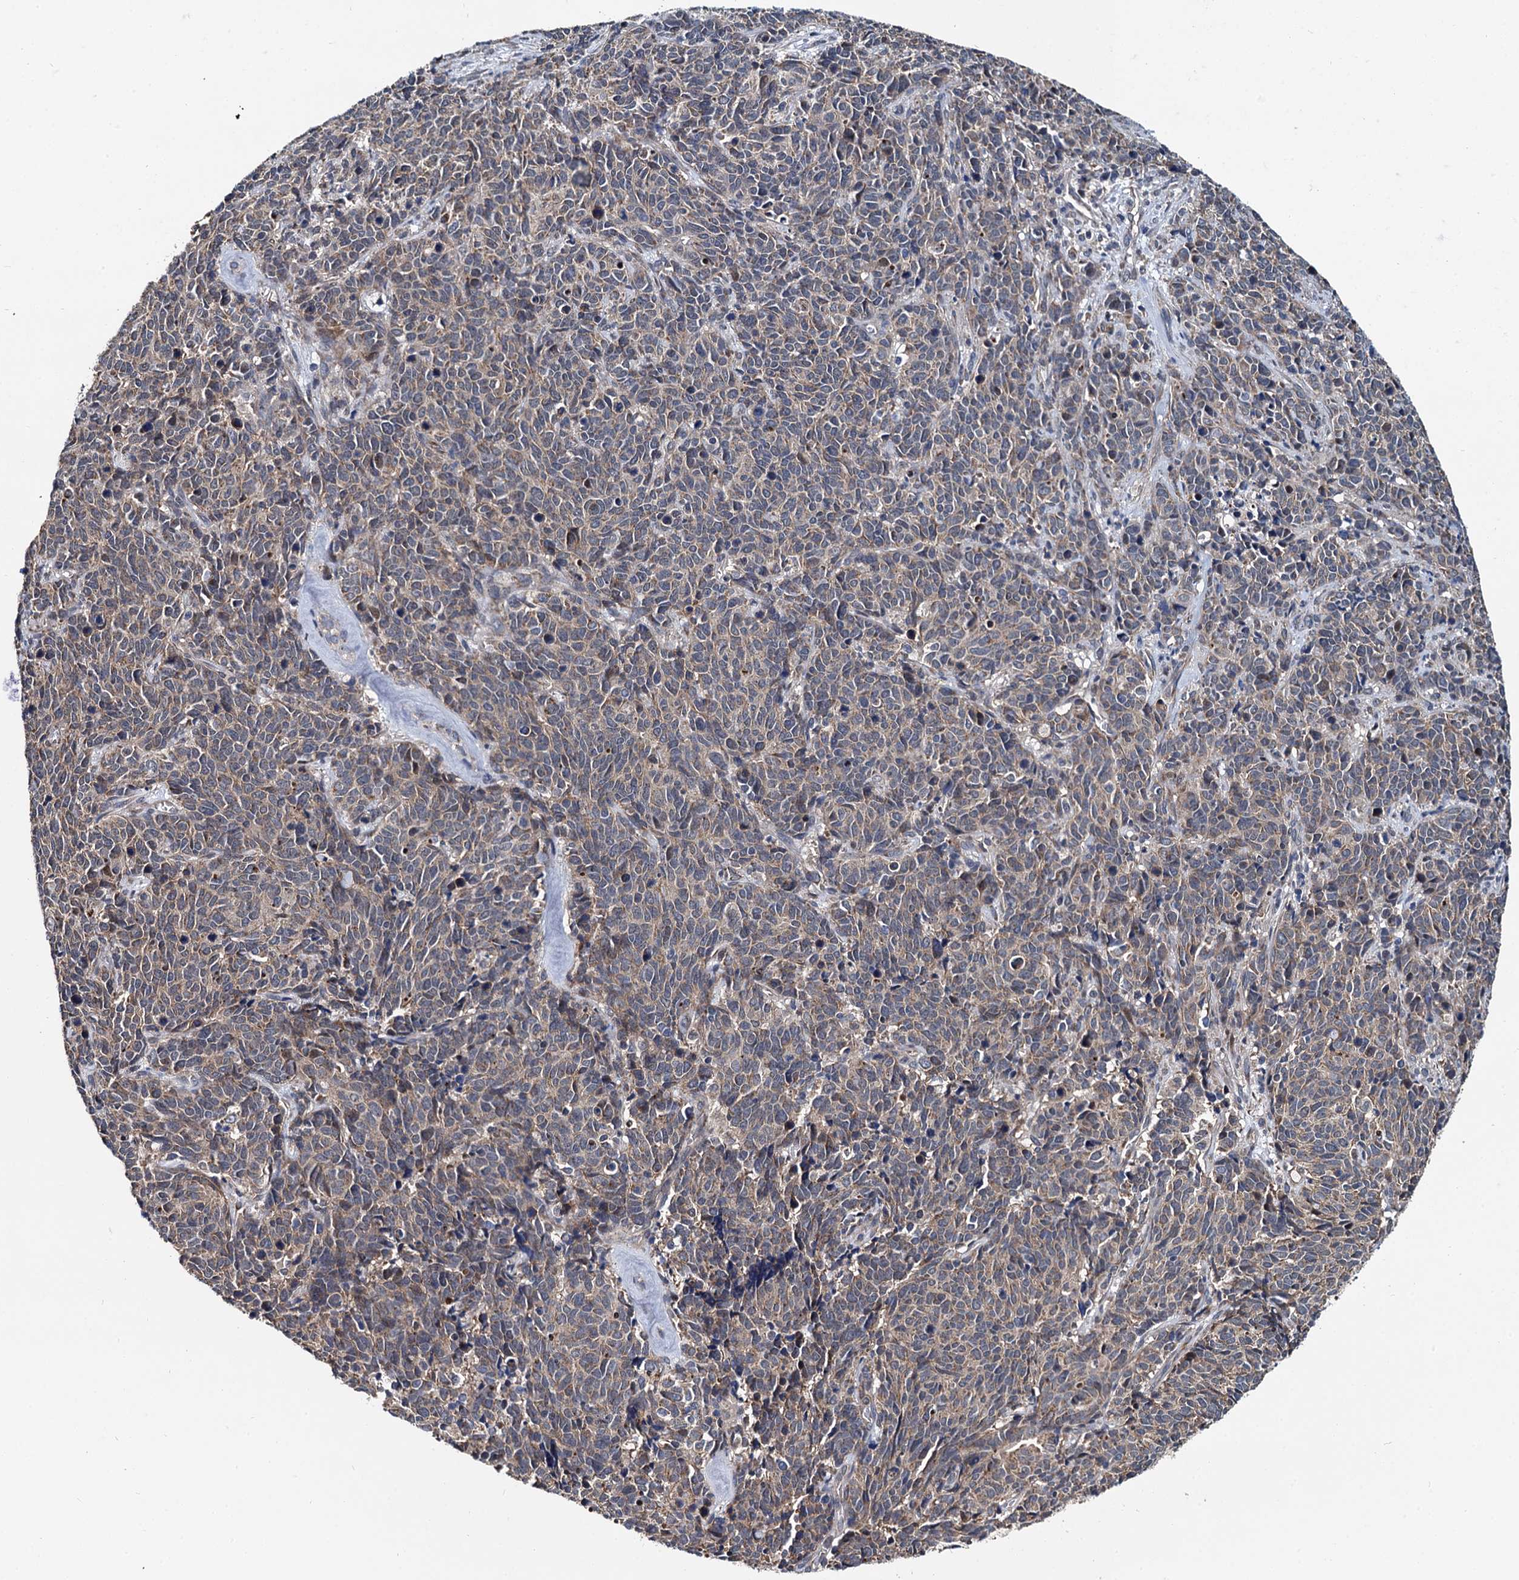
{"staining": {"intensity": "negative", "quantity": "none", "location": "none"}, "tissue": "cervical cancer", "cell_type": "Tumor cells", "image_type": "cancer", "snomed": [{"axis": "morphology", "description": "Squamous cell carcinoma, NOS"}, {"axis": "topography", "description": "Cervix"}], "caption": "Tumor cells are negative for protein expression in human squamous cell carcinoma (cervical).", "gene": "SPRYD3", "patient": {"sex": "female", "age": 60}}